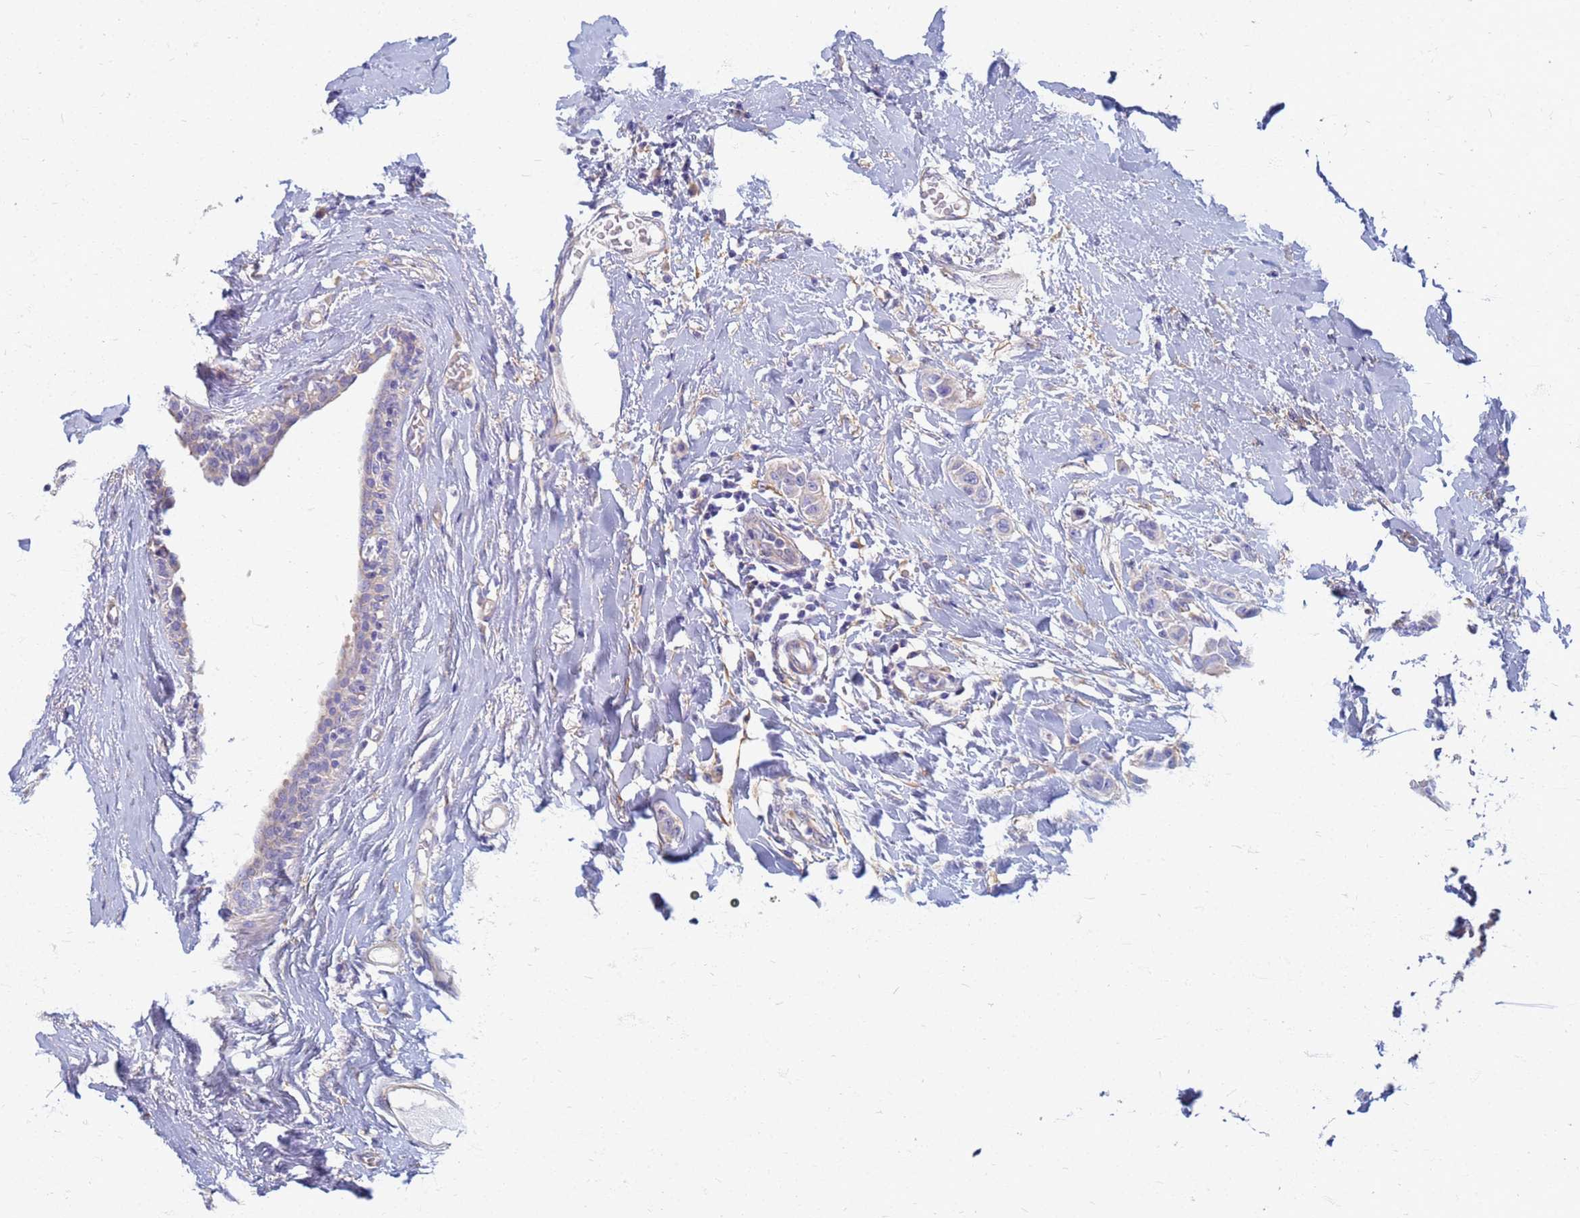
{"staining": {"intensity": "negative", "quantity": "none", "location": "none"}, "tissue": "breast cancer", "cell_type": "Tumor cells", "image_type": "cancer", "snomed": [{"axis": "morphology", "description": "Duct carcinoma"}, {"axis": "topography", "description": "Breast"}], "caption": "DAB (3,3'-diaminobenzidine) immunohistochemical staining of breast cancer (intraductal carcinoma) reveals no significant positivity in tumor cells.", "gene": "EEA1", "patient": {"sex": "female", "age": 40}}